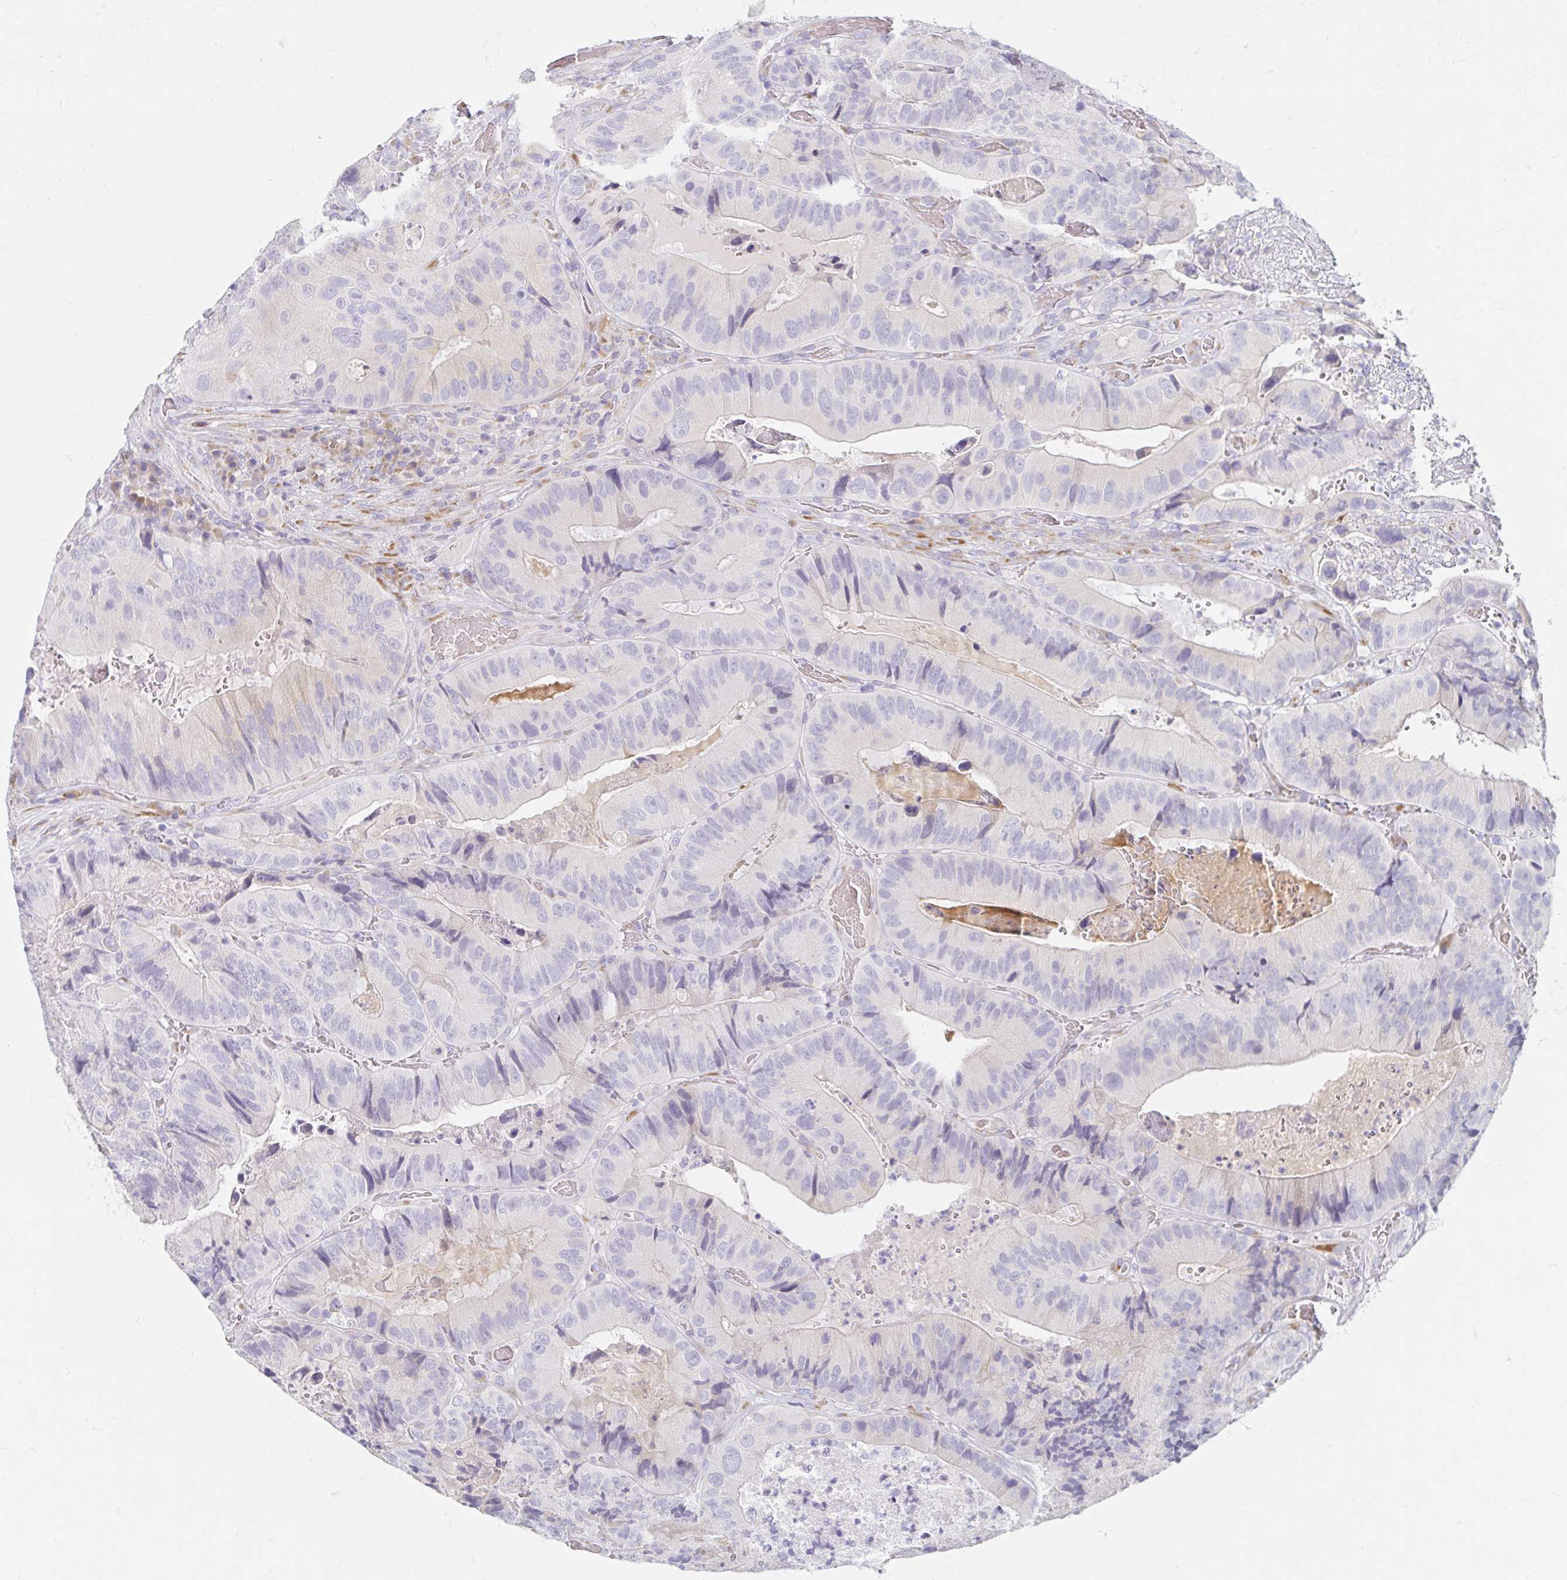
{"staining": {"intensity": "negative", "quantity": "none", "location": "none"}, "tissue": "colorectal cancer", "cell_type": "Tumor cells", "image_type": "cancer", "snomed": [{"axis": "morphology", "description": "Adenocarcinoma, NOS"}, {"axis": "topography", "description": "Colon"}], "caption": "Human colorectal cancer stained for a protein using IHC demonstrates no positivity in tumor cells.", "gene": "MYLK2", "patient": {"sex": "female", "age": 86}}